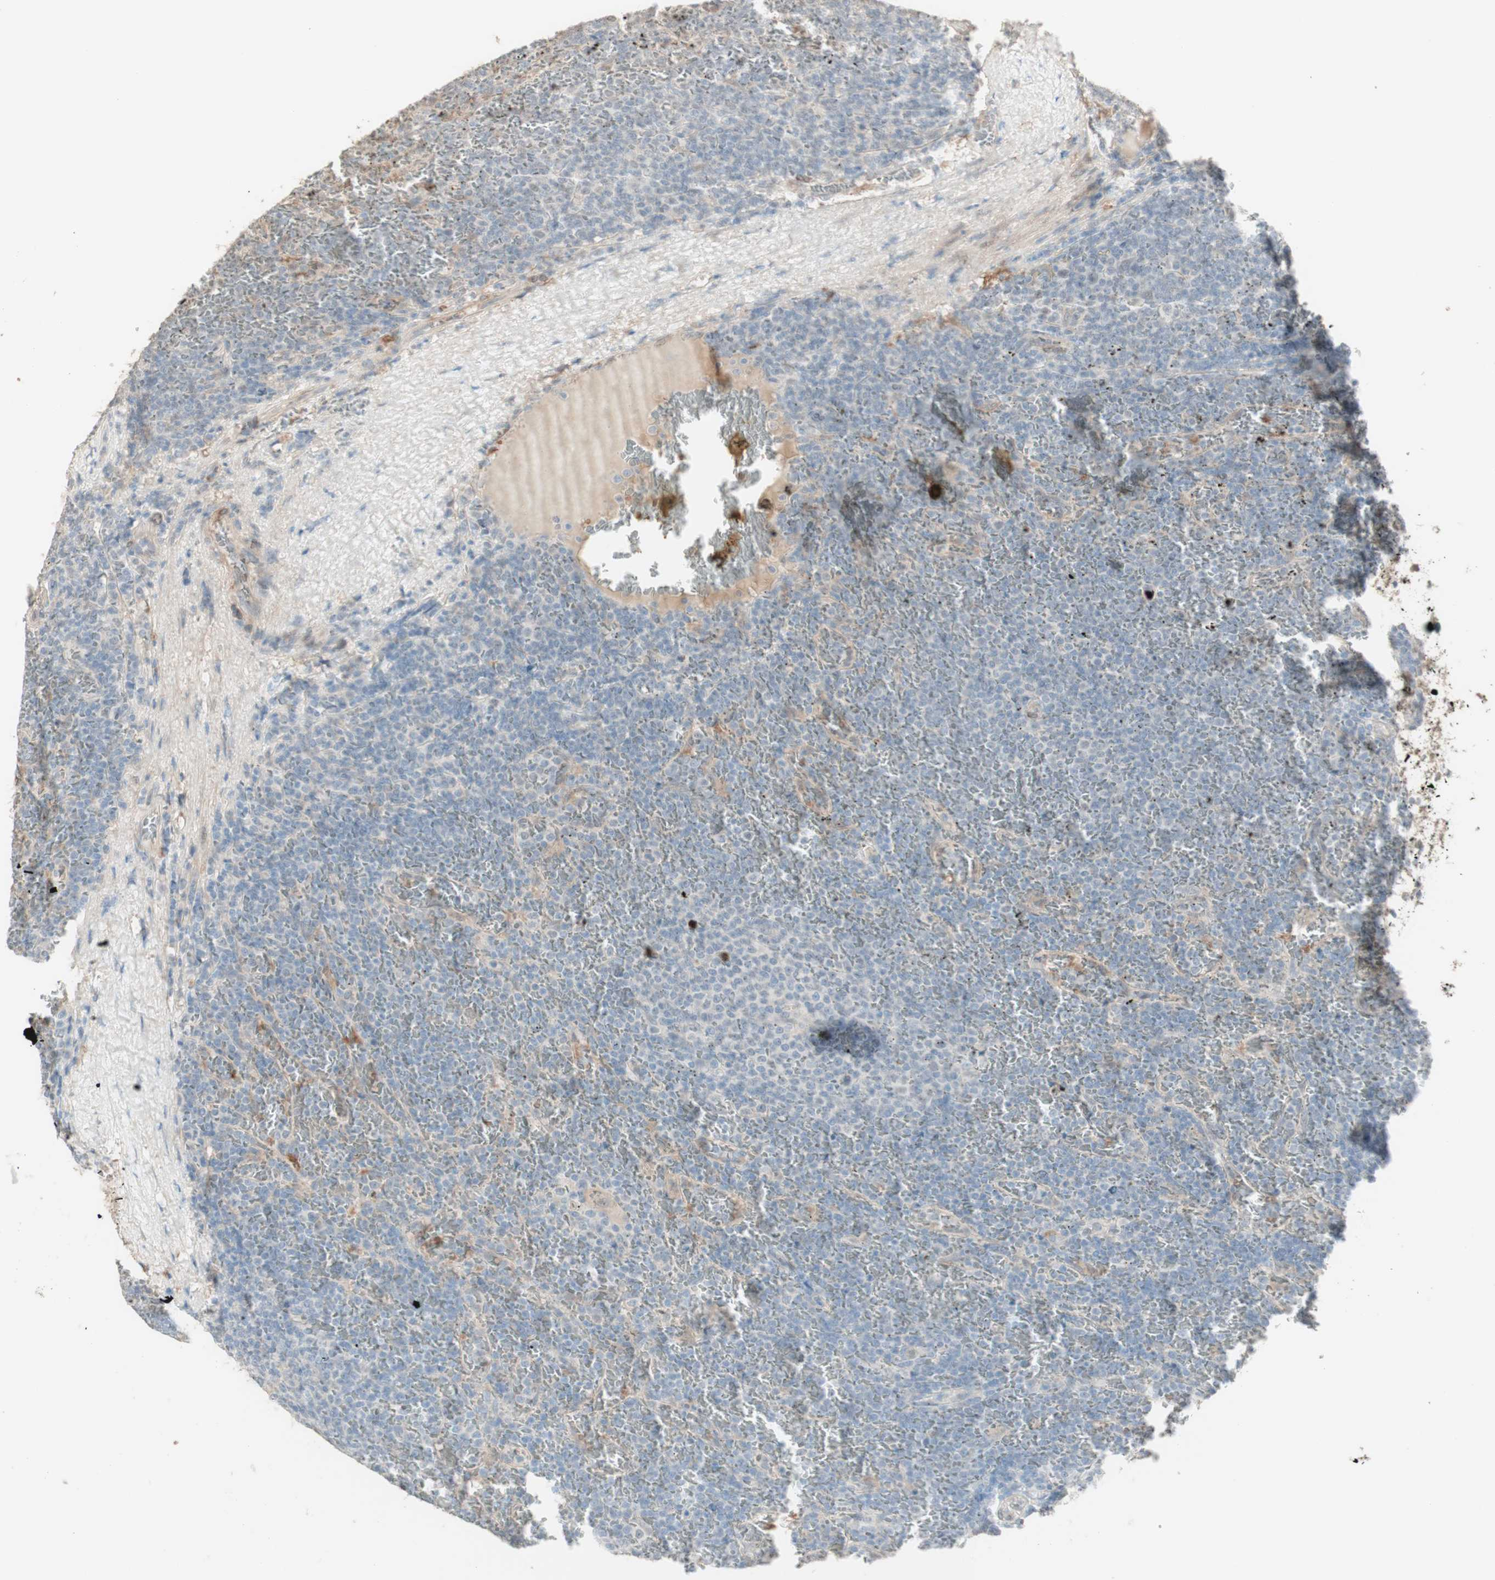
{"staining": {"intensity": "negative", "quantity": "none", "location": "none"}, "tissue": "lymphoma", "cell_type": "Tumor cells", "image_type": "cancer", "snomed": [{"axis": "morphology", "description": "Malignant lymphoma, non-Hodgkin's type, Low grade"}, {"axis": "topography", "description": "Spleen"}], "caption": "Protein analysis of lymphoma reveals no significant expression in tumor cells. Brightfield microscopy of immunohistochemistry (IHC) stained with DAB (3,3'-diaminobenzidine) (brown) and hematoxylin (blue), captured at high magnification.", "gene": "MUC3A", "patient": {"sex": "female", "age": 77}}